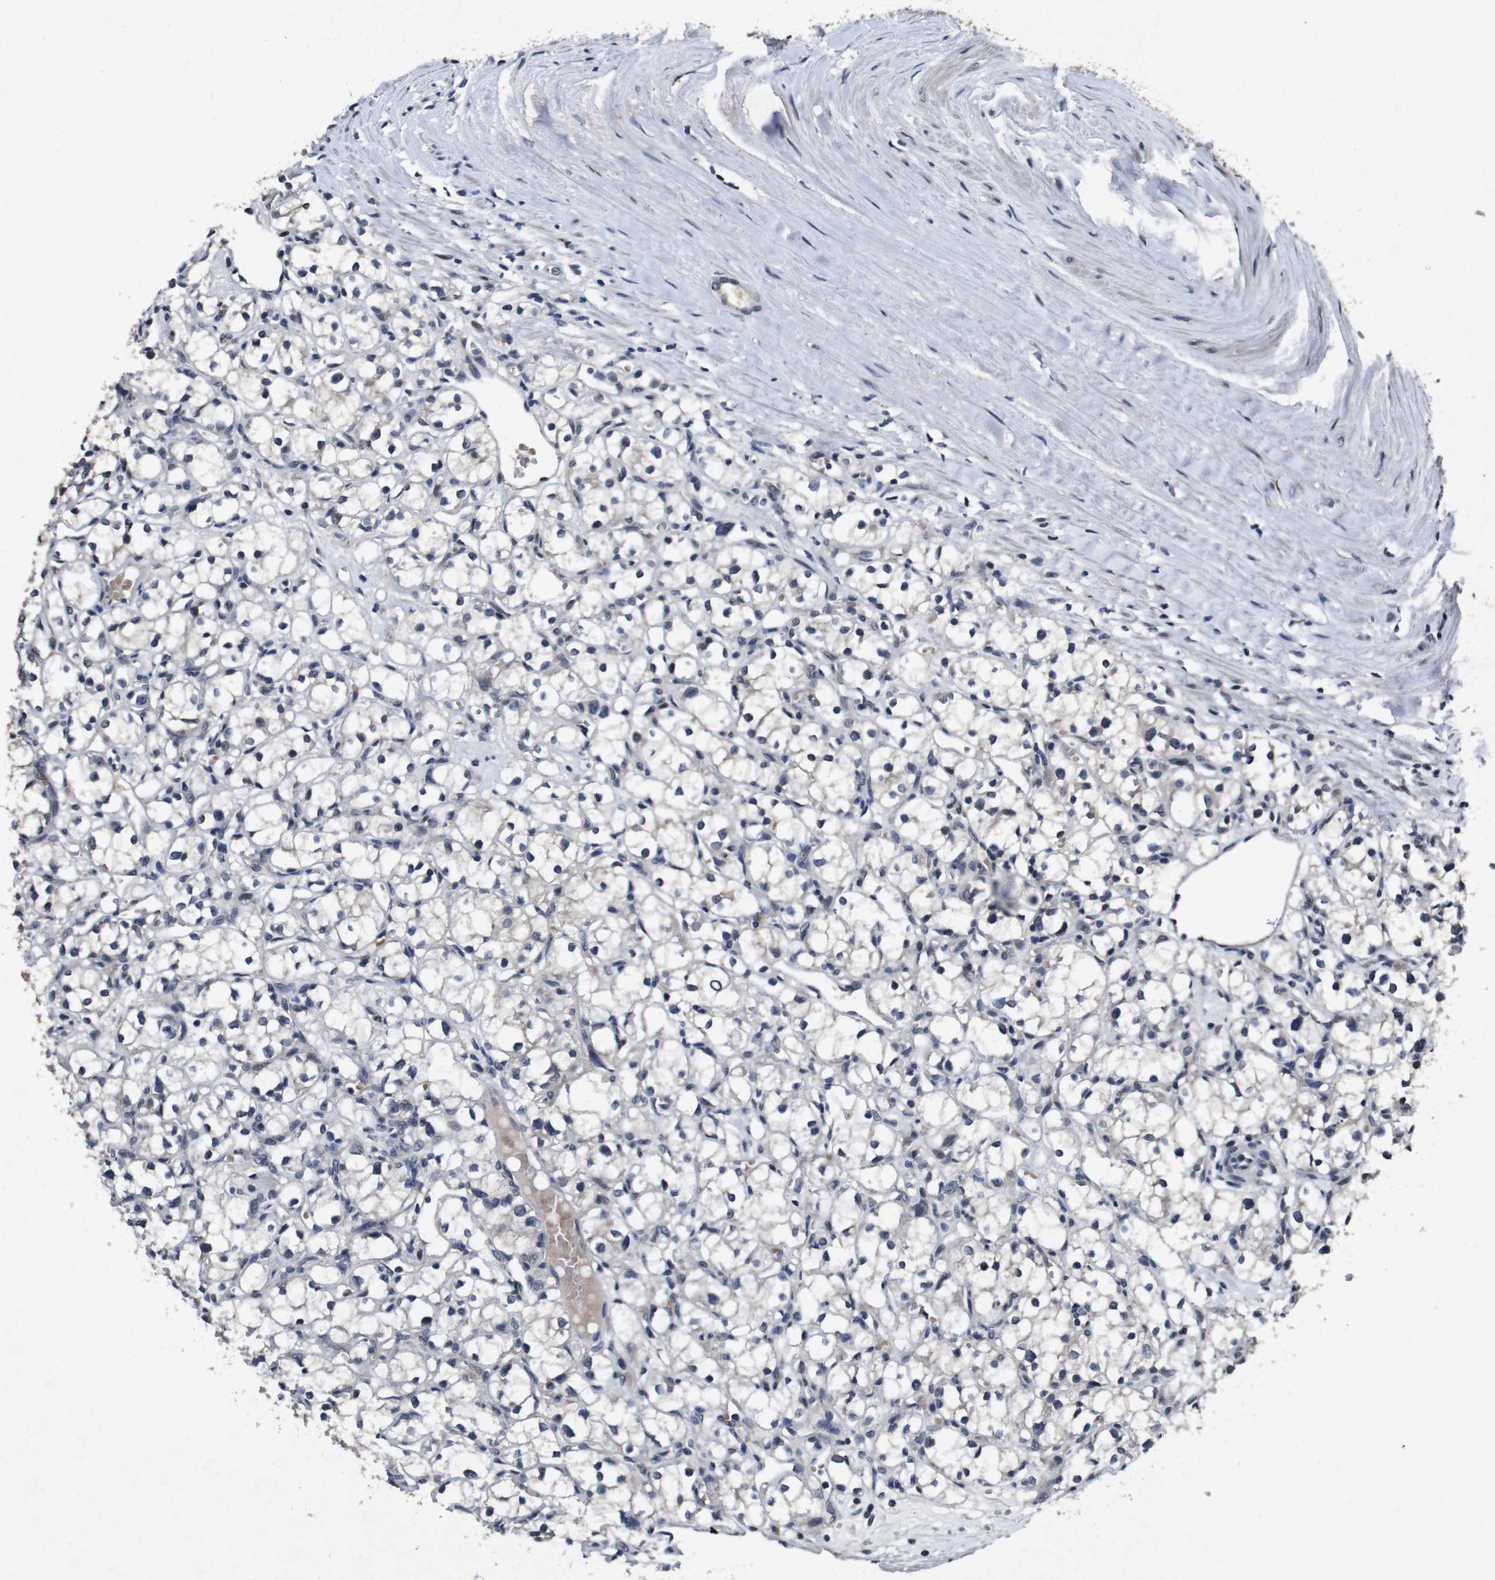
{"staining": {"intensity": "negative", "quantity": "none", "location": "none"}, "tissue": "renal cancer", "cell_type": "Tumor cells", "image_type": "cancer", "snomed": [{"axis": "morphology", "description": "Adenocarcinoma, NOS"}, {"axis": "topography", "description": "Kidney"}], "caption": "Human renal cancer stained for a protein using immunohistochemistry demonstrates no positivity in tumor cells.", "gene": "AKT3", "patient": {"sex": "male", "age": 56}}